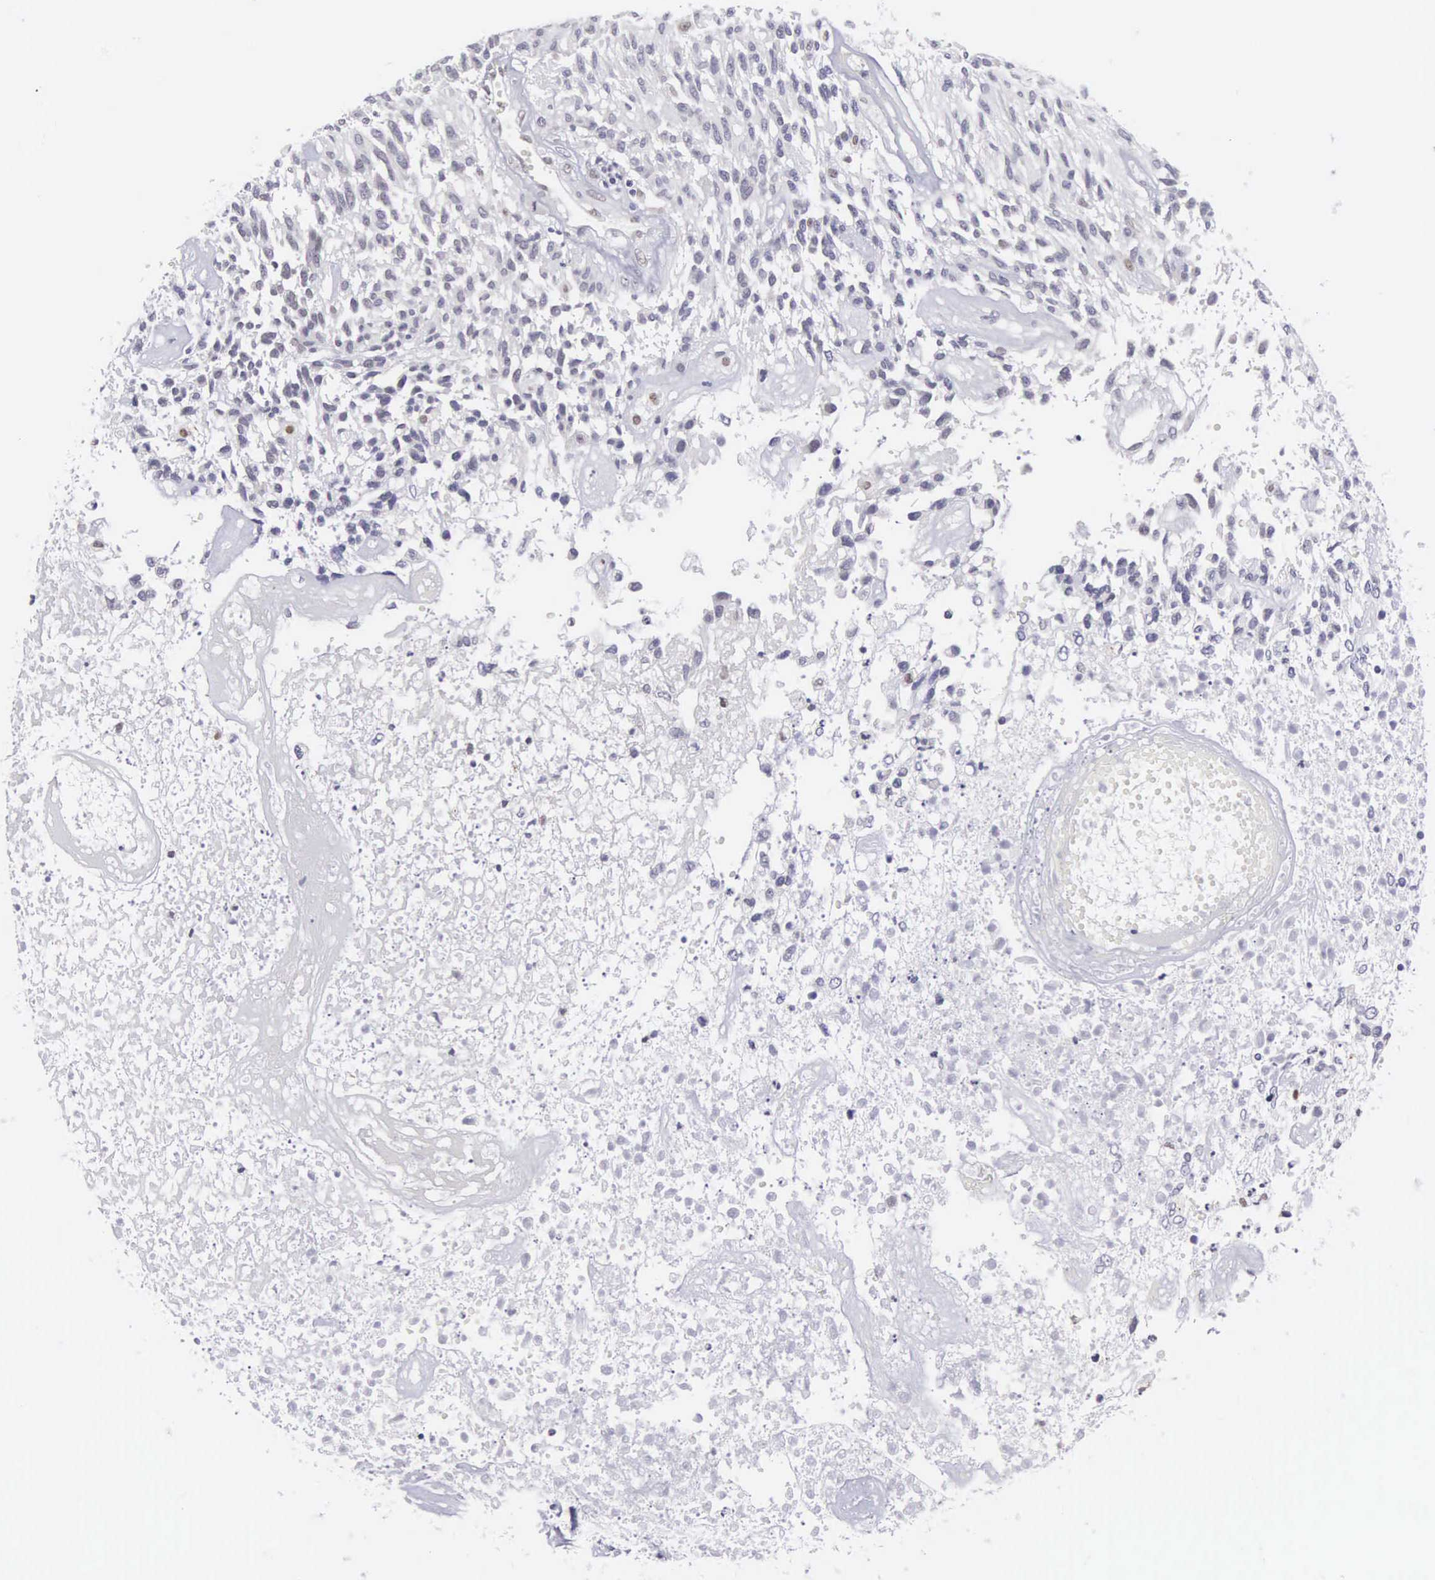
{"staining": {"intensity": "negative", "quantity": "none", "location": "none"}, "tissue": "glioma", "cell_type": "Tumor cells", "image_type": "cancer", "snomed": [{"axis": "morphology", "description": "Glioma, malignant, High grade"}, {"axis": "topography", "description": "Brain"}], "caption": "The micrograph shows no staining of tumor cells in glioma.", "gene": "ETV6", "patient": {"sex": "male", "age": 77}}